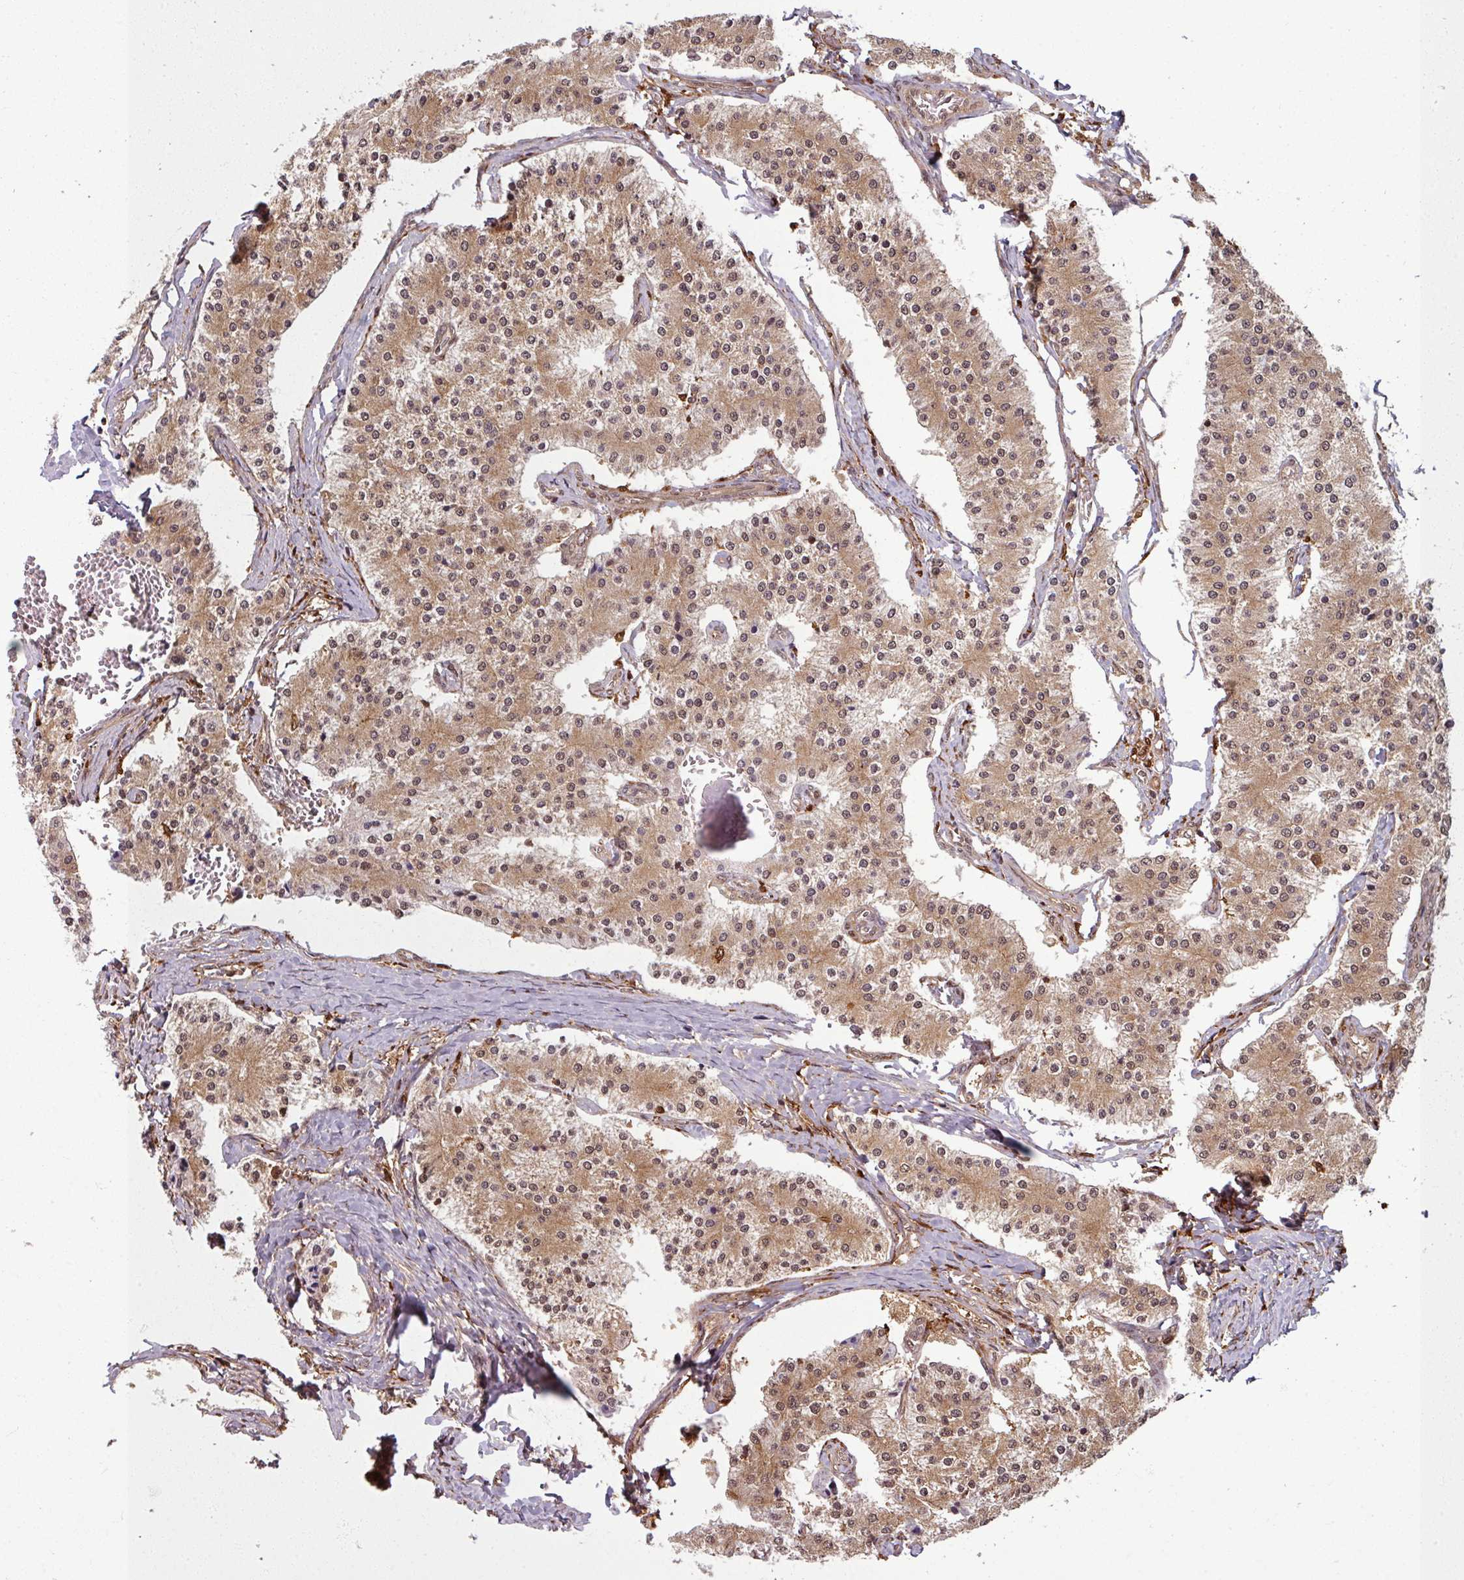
{"staining": {"intensity": "moderate", "quantity": ">75%", "location": "cytoplasmic/membranous,nuclear"}, "tissue": "carcinoid", "cell_type": "Tumor cells", "image_type": "cancer", "snomed": [{"axis": "morphology", "description": "Carcinoid, malignant, NOS"}, {"axis": "topography", "description": "Colon"}], "caption": "Brown immunohistochemical staining in carcinoid reveals moderate cytoplasmic/membranous and nuclear staining in about >75% of tumor cells.", "gene": "KCTD11", "patient": {"sex": "female", "age": 52}}